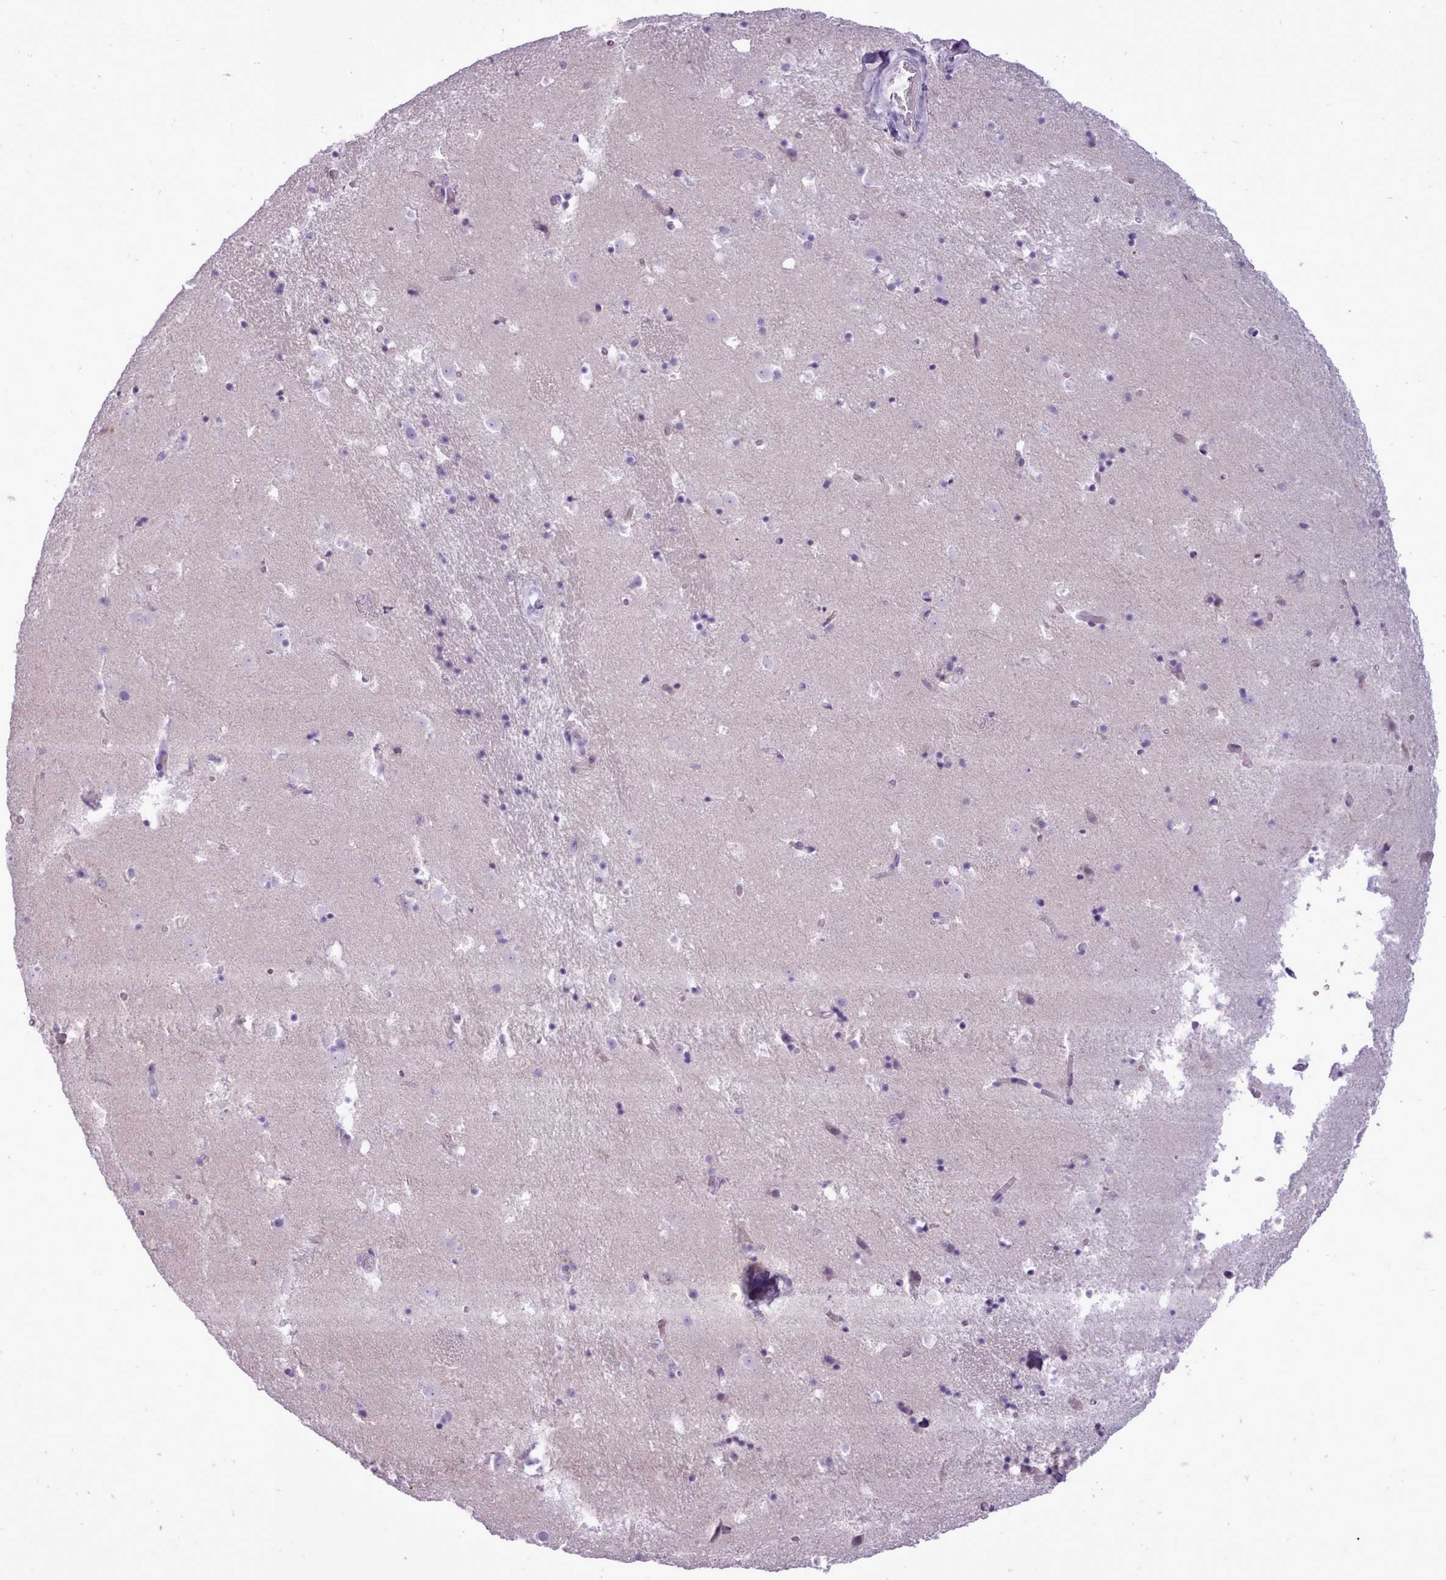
{"staining": {"intensity": "negative", "quantity": "none", "location": "none"}, "tissue": "caudate", "cell_type": "Glial cells", "image_type": "normal", "snomed": [{"axis": "morphology", "description": "Normal tissue, NOS"}, {"axis": "topography", "description": "Lateral ventricle wall"}], "caption": "Normal caudate was stained to show a protein in brown. There is no significant expression in glial cells.", "gene": "ATRAID", "patient": {"sex": "male", "age": 25}}